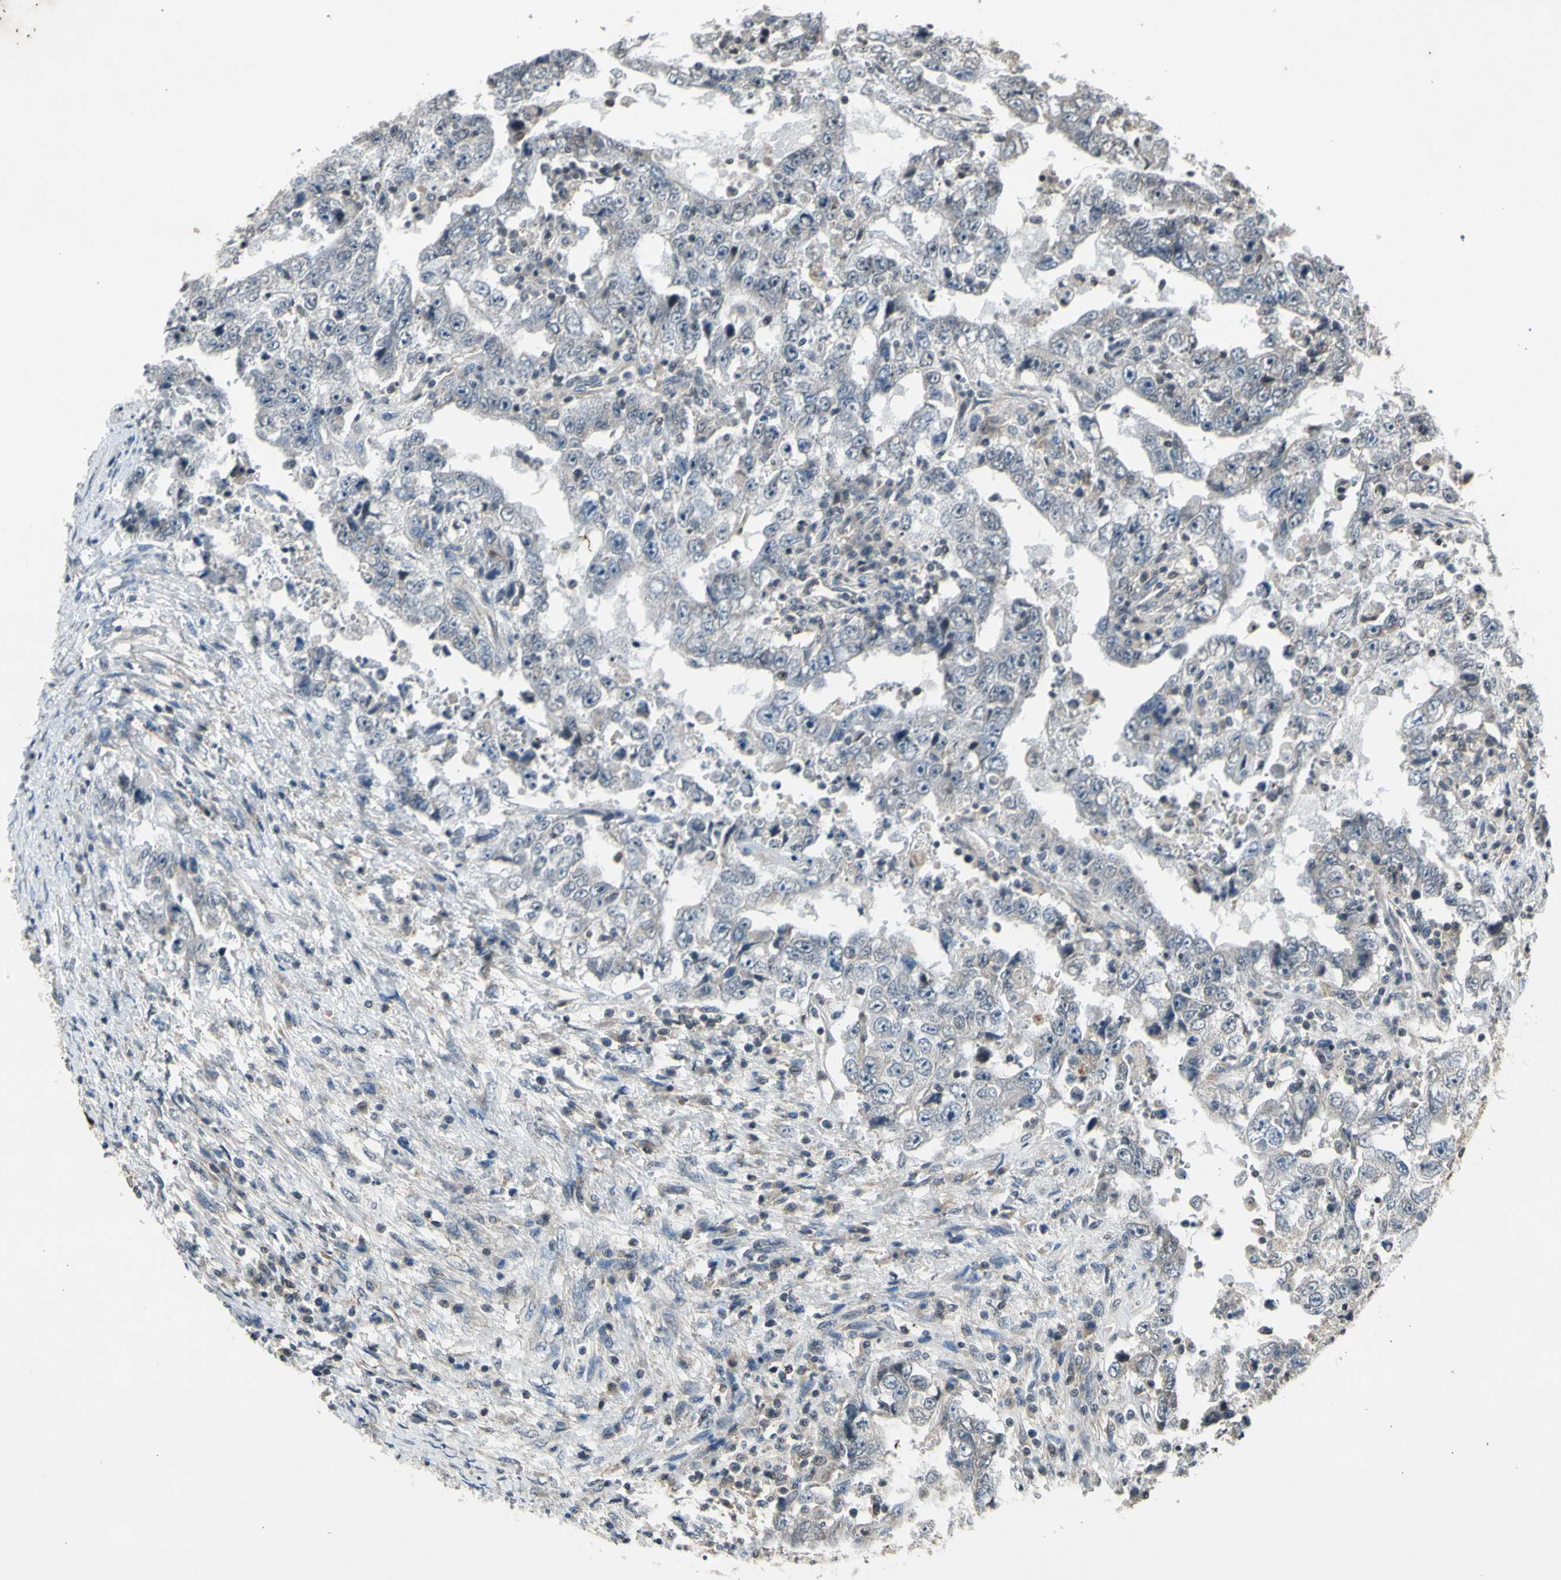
{"staining": {"intensity": "negative", "quantity": "none", "location": "none"}, "tissue": "testis cancer", "cell_type": "Tumor cells", "image_type": "cancer", "snomed": [{"axis": "morphology", "description": "Carcinoma, Embryonal, NOS"}, {"axis": "topography", "description": "Testis"}], "caption": "Testis cancer stained for a protein using IHC shows no positivity tumor cells.", "gene": "EFNB2", "patient": {"sex": "male", "age": 26}}